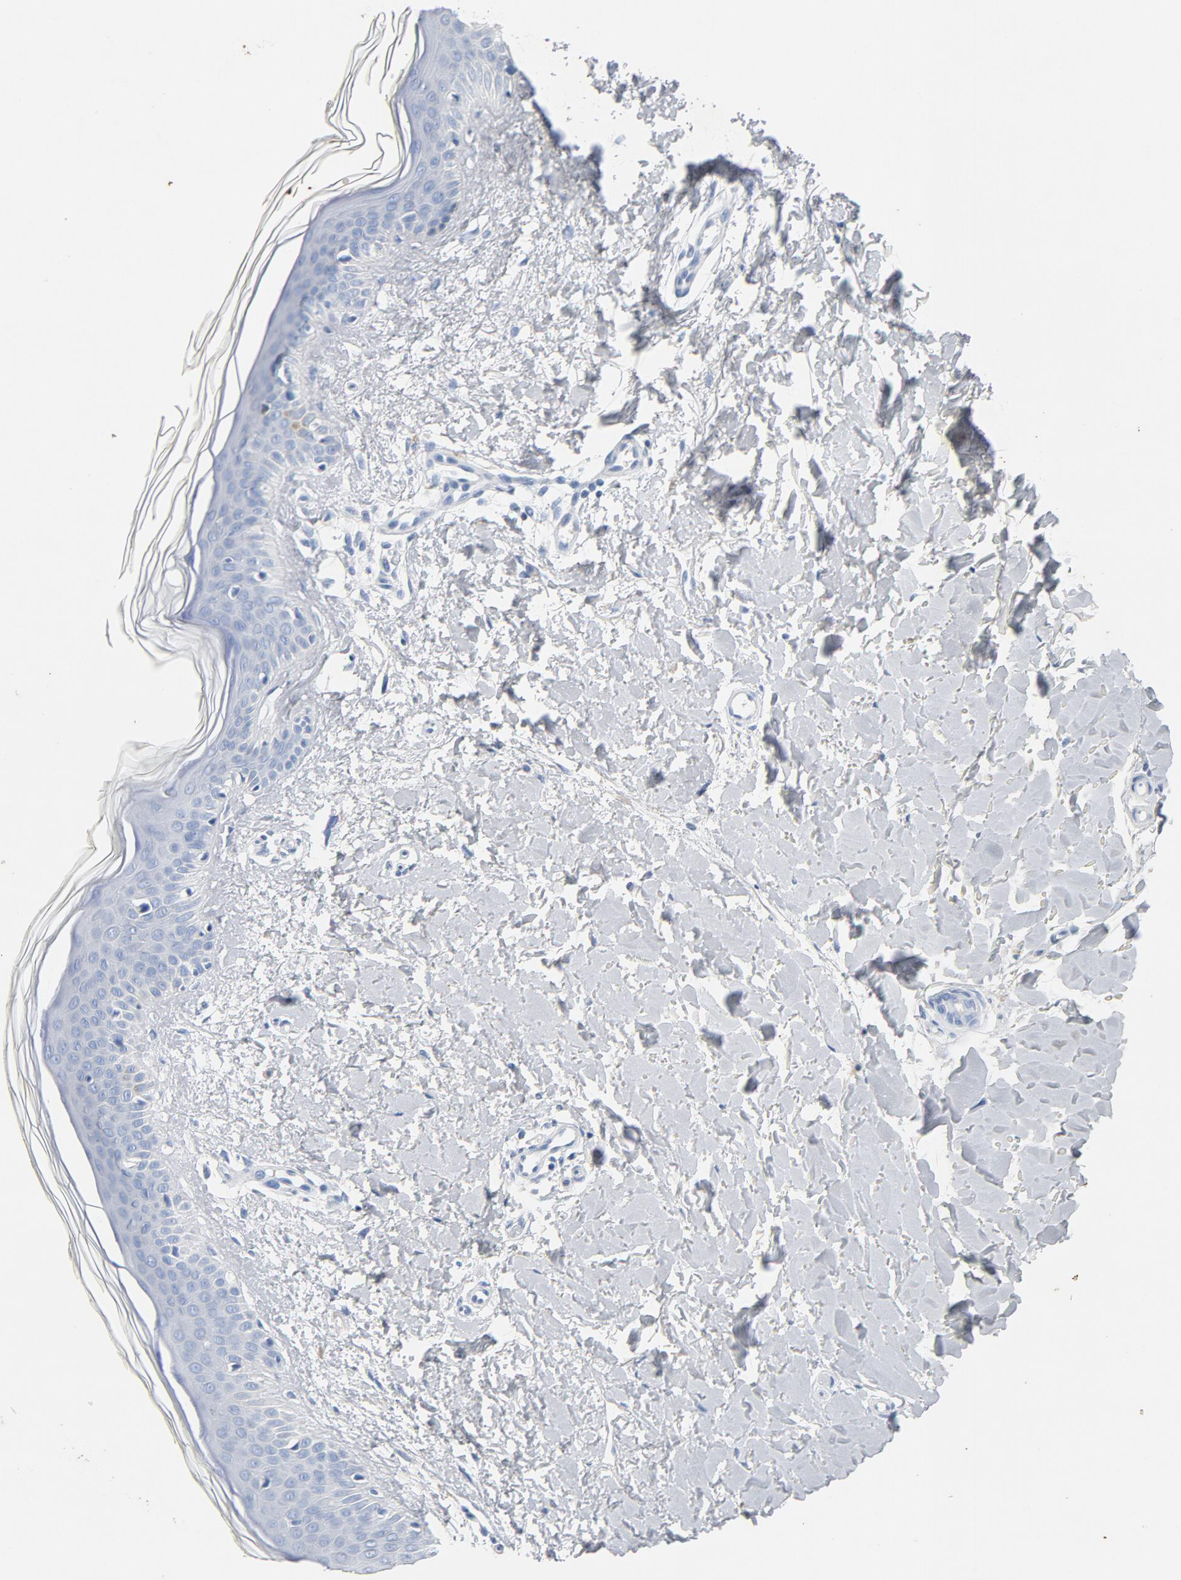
{"staining": {"intensity": "negative", "quantity": "none", "location": "none"}, "tissue": "skin", "cell_type": "Fibroblasts", "image_type": "normal", "snomed": [{"axis": "morphology", "description": "Normal tissue, NOS"}, {"axis": "topography", "description": "Skin"}], "caption": "Human skin stained for a protein using immunohistochemistry reveals no expression in fibroblasts.", "gene": "PTPRB", "patient": {"sex": "female", "age": 56}}